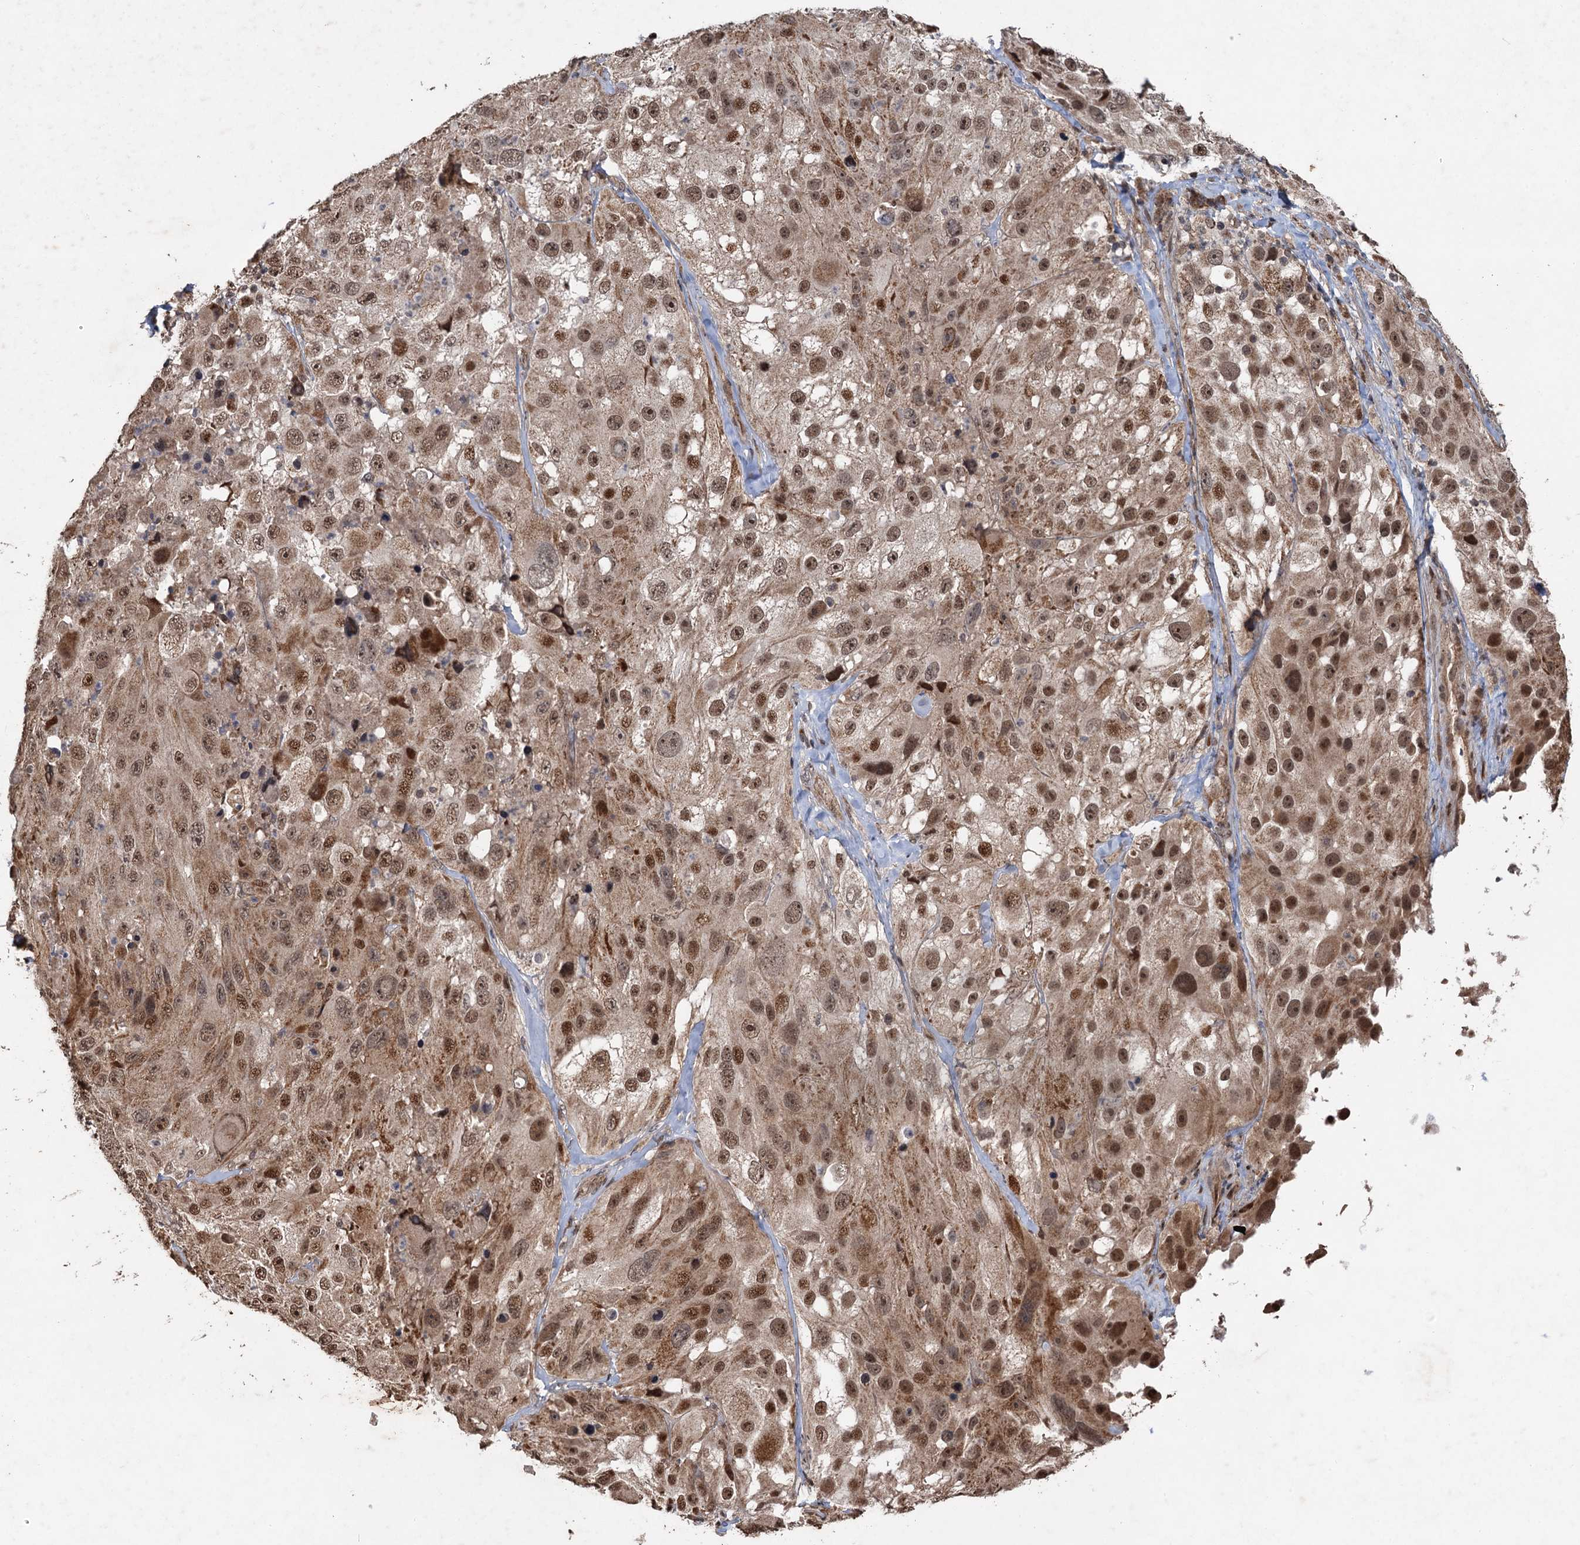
{"staining": {"intensity": "moderate", "quantity": ">75%", "location": "cytoplasmic/membranous,nuclear"}, "tissue": "melanoma", "cell_type": "Tumor cells", "image_type": "cancer", "snomed": [{"axis": "morphology", "description": "Malignant melanoma, Metastatic site"}, {"axis": "topography", "description": "Lymph node"}], "caption": "Moderate cytoplasmic/membranous and nuclear positivity for a protein is appreciated in about >75% of tumor cells of malignant melanoma (metastatic site) using IHC.", "gene": "REP15", "patient": {"sex": "male", "age": 62}}